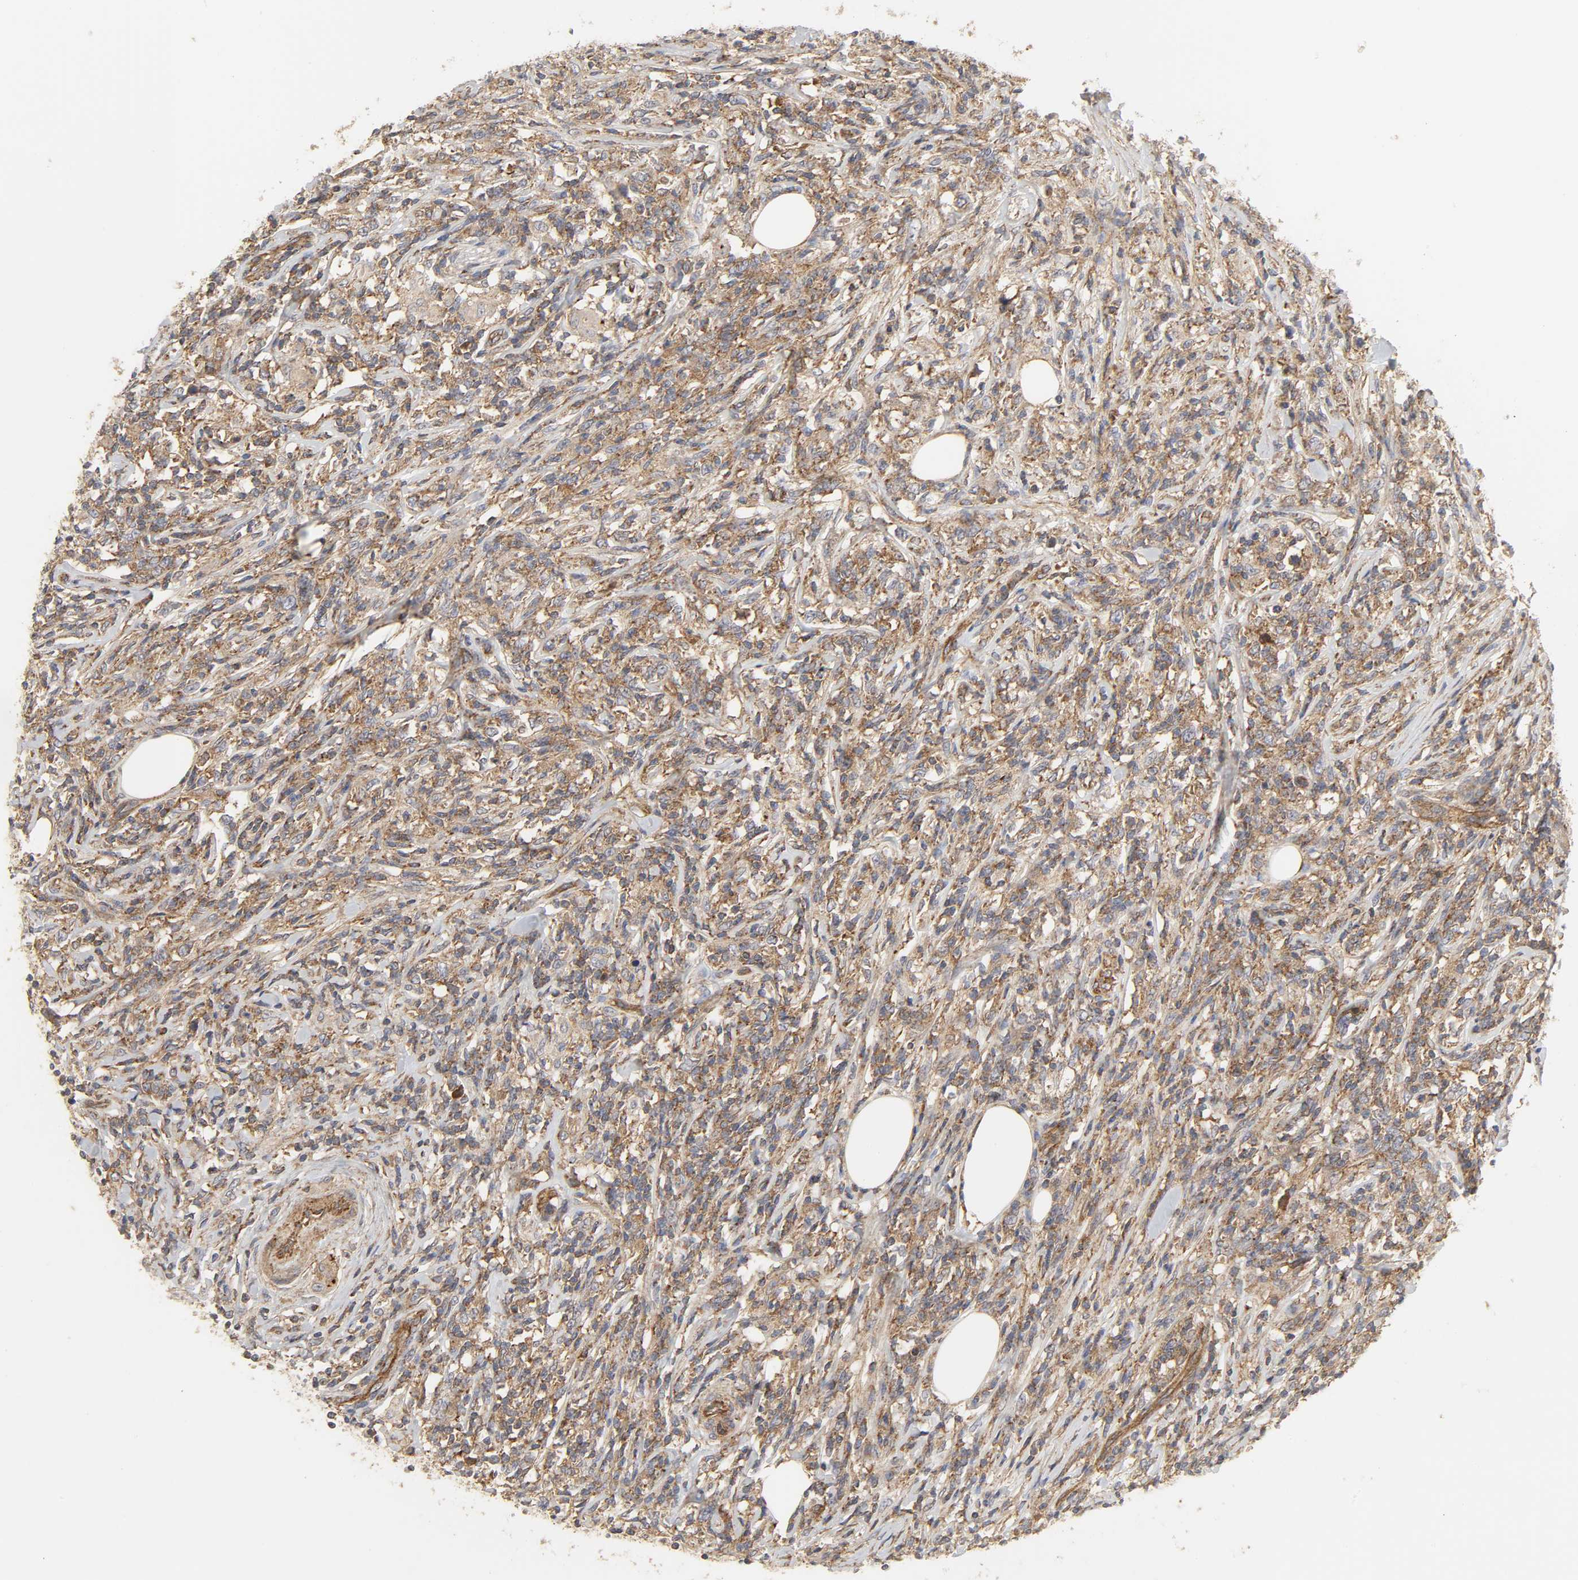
{"staining": {"intensity": "strong", "quantity": ">75%", "location": "cytoplasmic/membranous"}, "tissue": "lymphoma", "cell_type": "Tumor cells", "image_type": "cancer", "snomed": [{"axis": "morphology", "description": "Malignant lymphoma, non-Hodgkin's type, High grade"}, {"axis": "topography", "description": "Lymph node"}], "caption": "Protein expression analysis of human malignant lymphoma, non-Hodgkin's type (high-grade) reveals strong cytoplasmic/membranous expression in approximately >75% of tumor cells.", "gene": "SH3GLB1", "patient": {"sex": "female", "age": 84}}